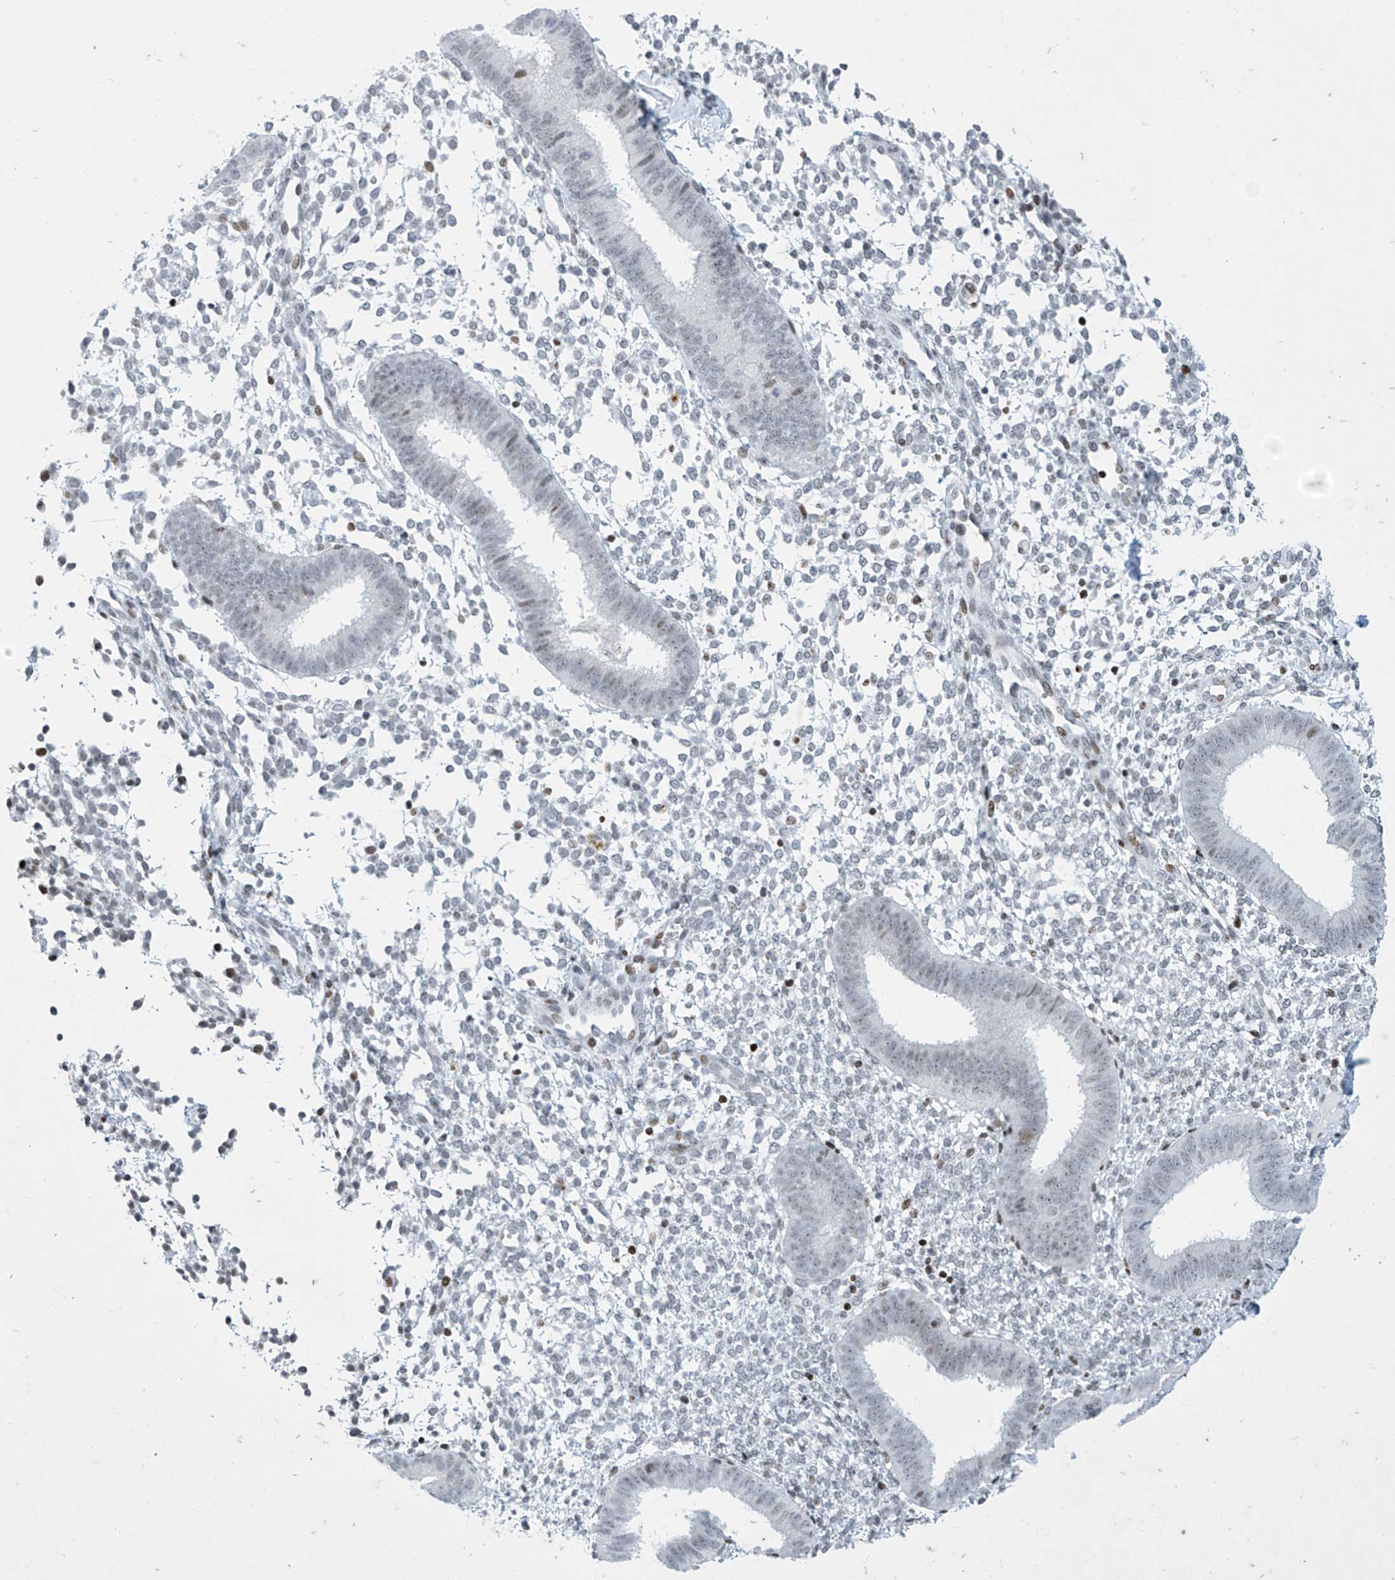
{"staining": {"intensity": "negative", "quantity": "none", "location": "none"}, "tissue": "endometrium", "cell_type": "Cells in endometrial stroma", "image_type": "normal", "snomed": [{"axis": "morphology", "description": "Normal tissue, NOS"}, {"axis": "topography", "description": "Uterus"}, {"axis": "topography", "description": "Endometrium"}], "caption": "IHC of normal human endometrium shows no positivity in cells in endometrial stroma. (Brightfield microscopy of DAB (3,3'-diaminobenzidine) immunohistochemistry (IHC) at high magnification).", "gene": "RFX7", "patient": {"sex": "female", "age": 48}}